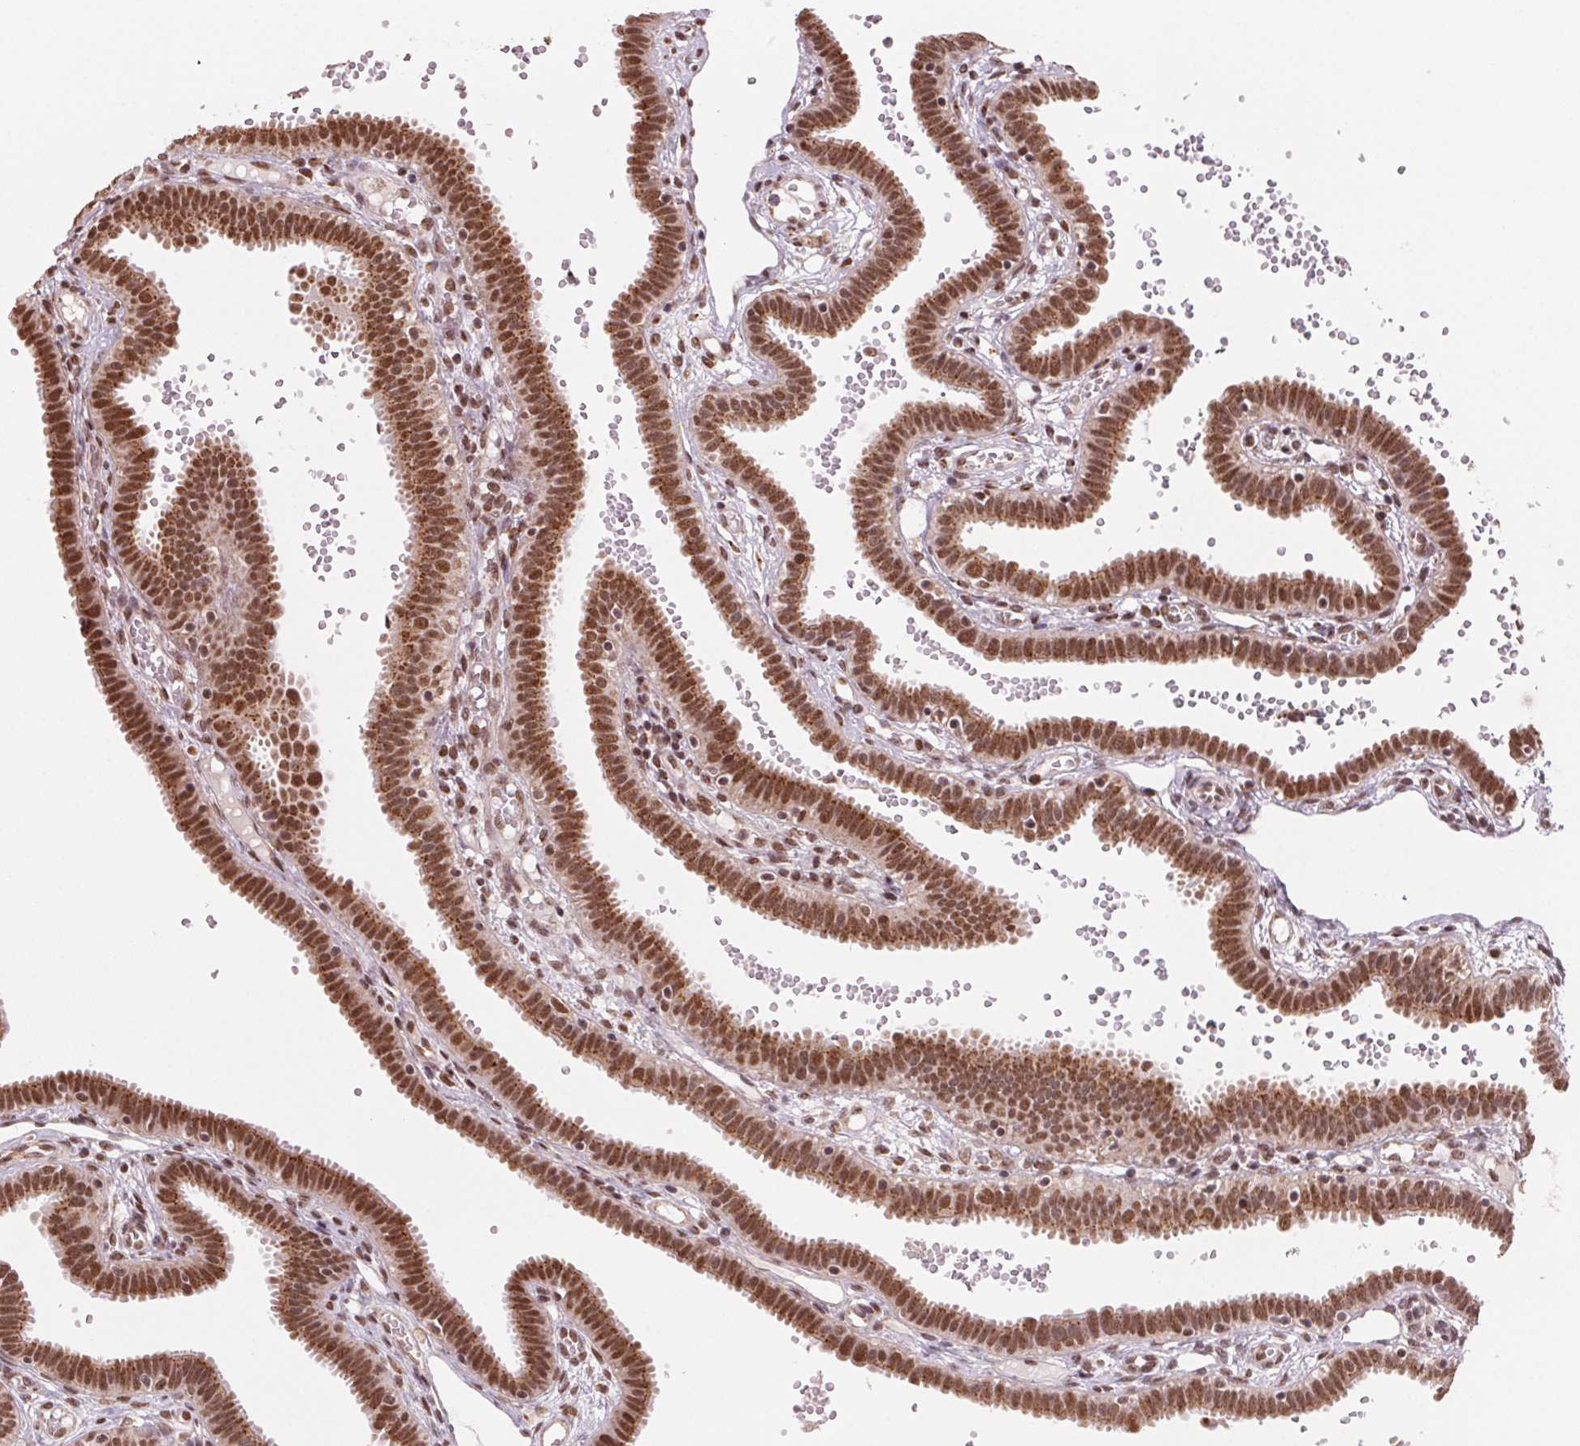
{"staining": {"intensity": "strong", "quantity": ">75%", "location": "nuclear"}, "tissue": "fallopian tube", "cell_type": "Glandular cells", "image_type": "normal", "snomed": [{"axis": "morphology", "description": "Normal tissue, NOS"}, {"axis": "topography", "description": "Fallopian tube"}], "caption": "Immunohistochemical staining of benign fallopian tube reveals high levels of strong nuclear staining in approximately >75% of glandular cells.", "gene": "TOPORS", "patient": {"sex": "female", "age": 37}}